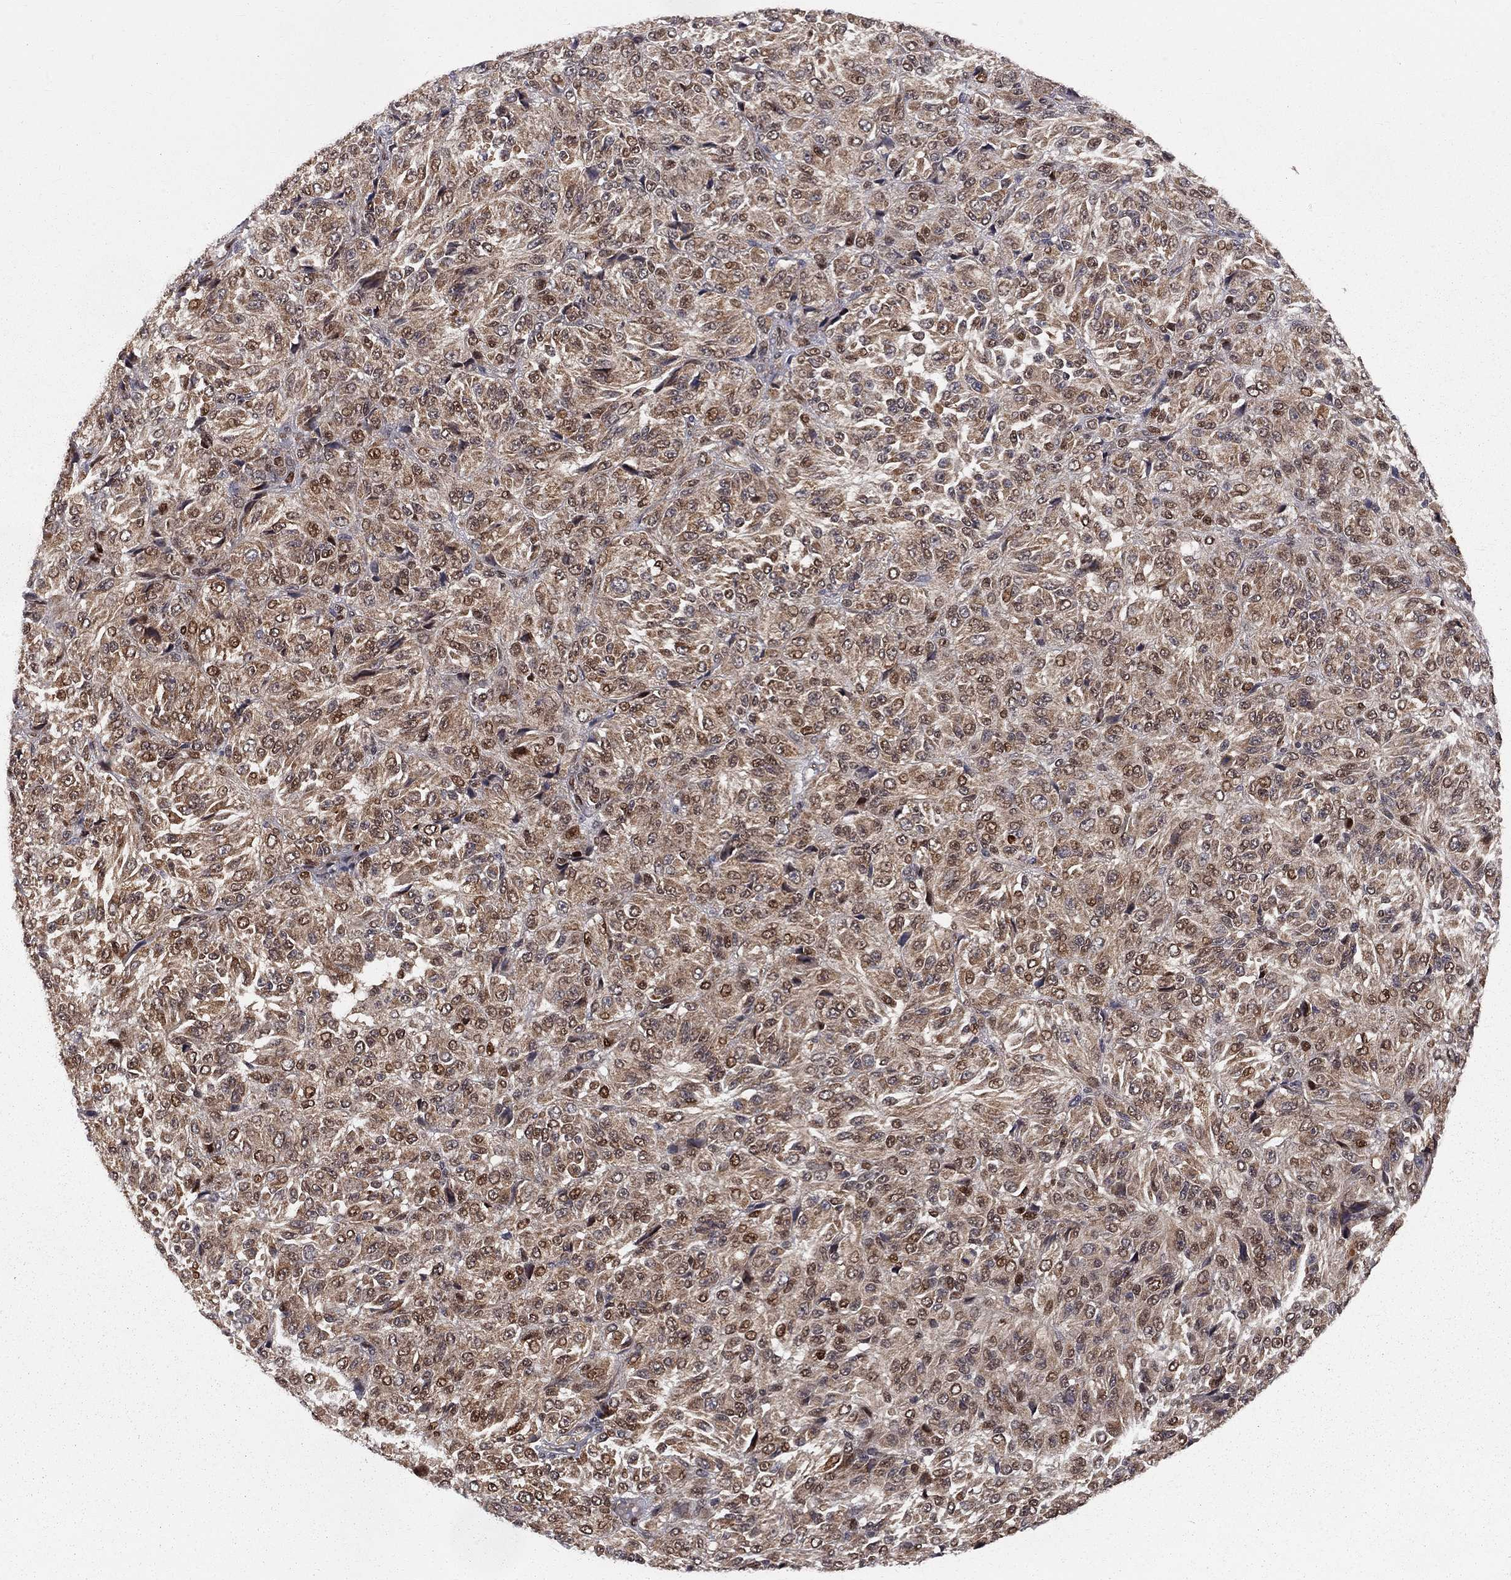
{"staining": {"intensity": "moderate", "quantity": "25%-75%", "location": "cytoplasmic/membranous,nuclear"}, "tissue": "melanoma", "cell_type": "Tumor cells", "image_type": "cancer", "snomed": [{"axis": "morphology", "description": "Malignant melanoma, Metastatic site"}, {"axis": "topography", "description": "Brain"}], "caption": "The histopathology image exhibits immunohistochemical staining of melanoma. There is moderate cytoplasmic/membranous and nuclear positivity is present in approximately 25%-75% of tumor cells.", "gene": "ELOB", "patient": {"sex": "female", "age": 56}}